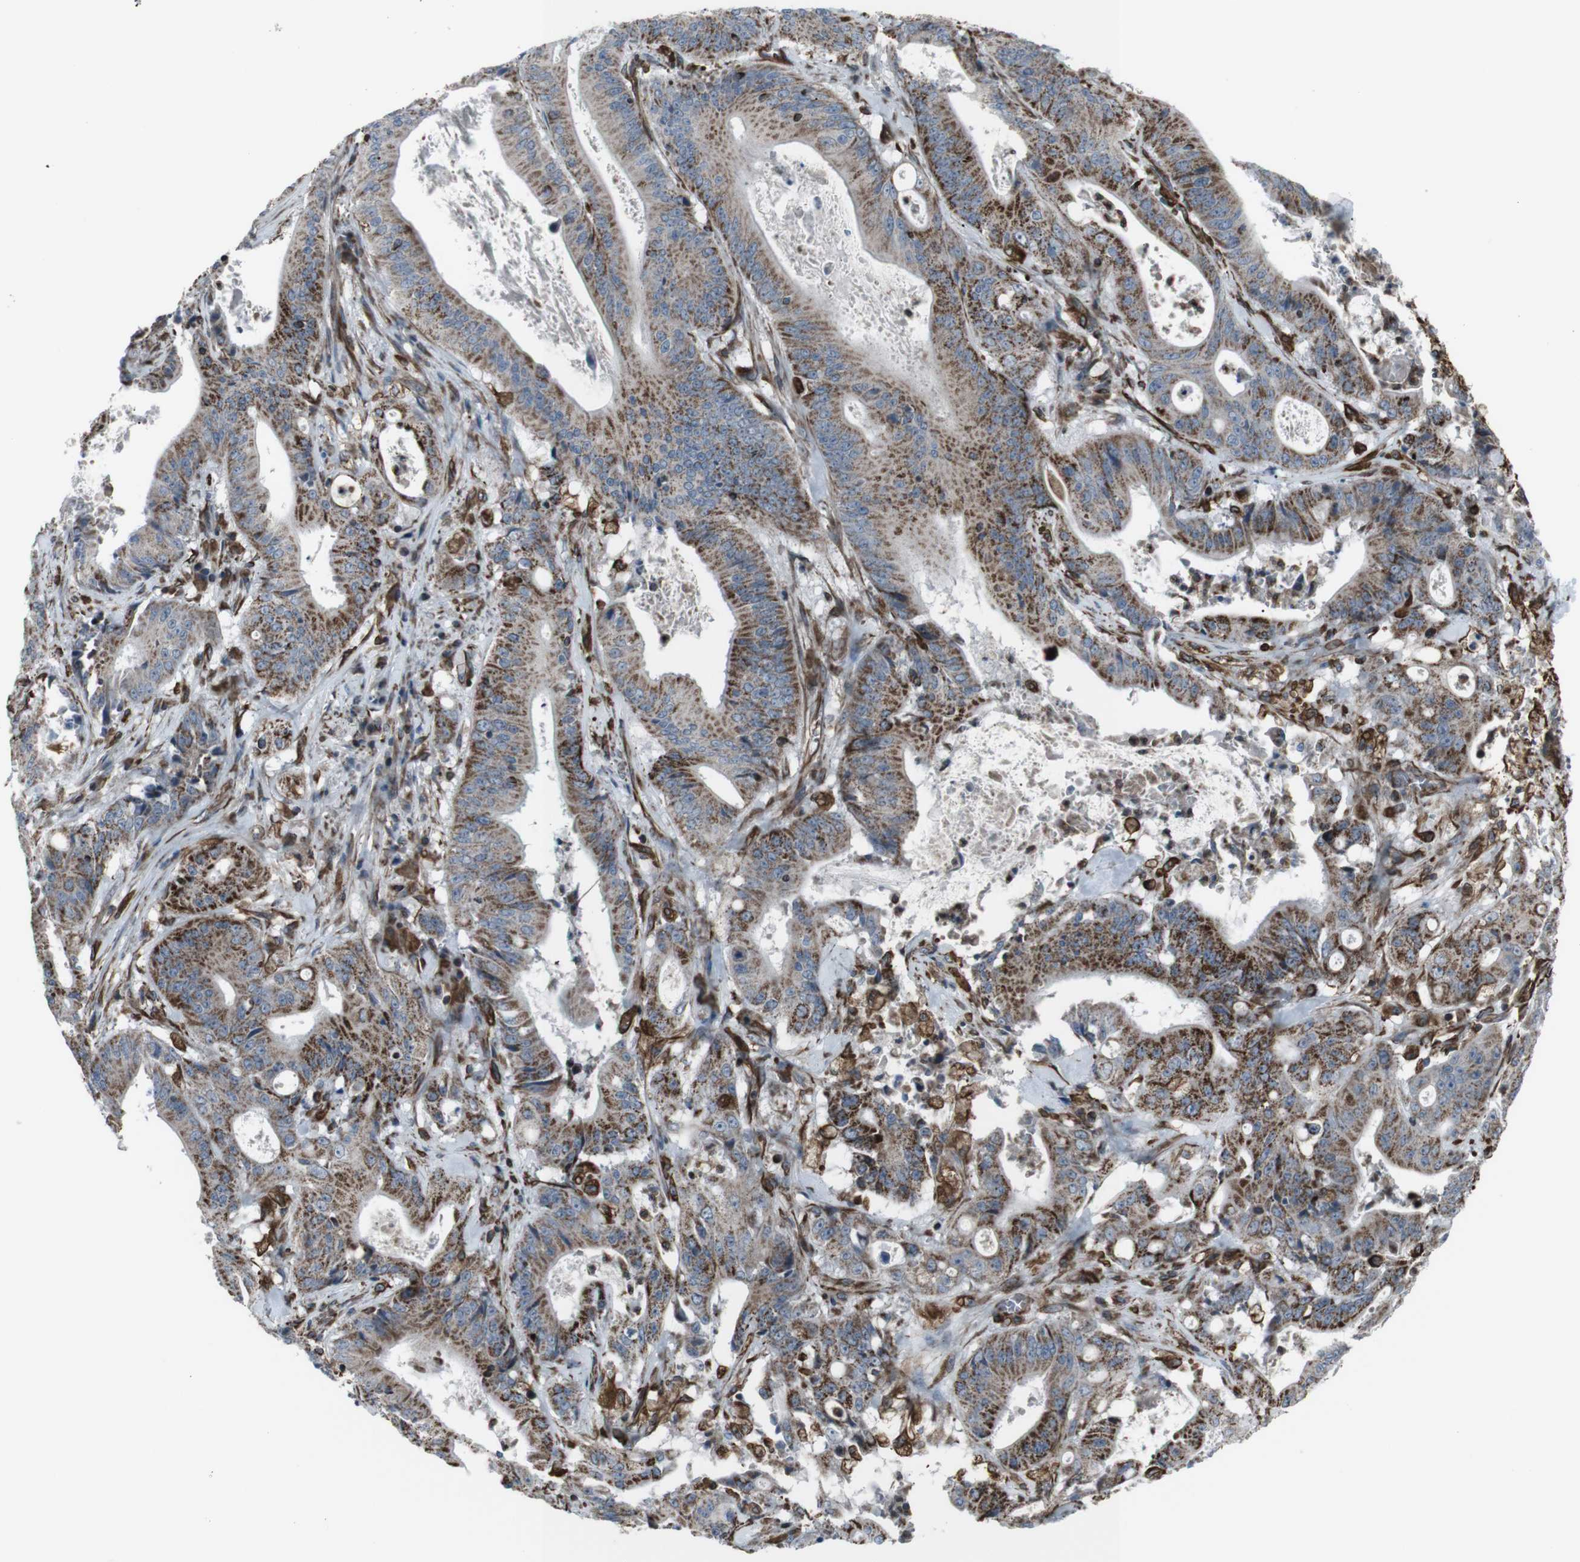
{"staining": {"intensity": "strong", "quantity": ">75%", "location": "cytoplasmic/membranous"}, "tissue": "pancreatic cancer", "cell_type": "Tumor cells", "image_type": "cancer", "snomed": [{"axis": "morphology", "description": "Normal tissue, NOS"}, {"axis": "topography", "description": "Lymph node"}], "caption": "Immunohistochemical staining of human pancreatic cancer shows high levels of strong cytoplasmic/membranous protein positivity in approximately >75% of tumor cells.", "gene": "TMEM141", "patient": {"sex": "male", "age": 62}}